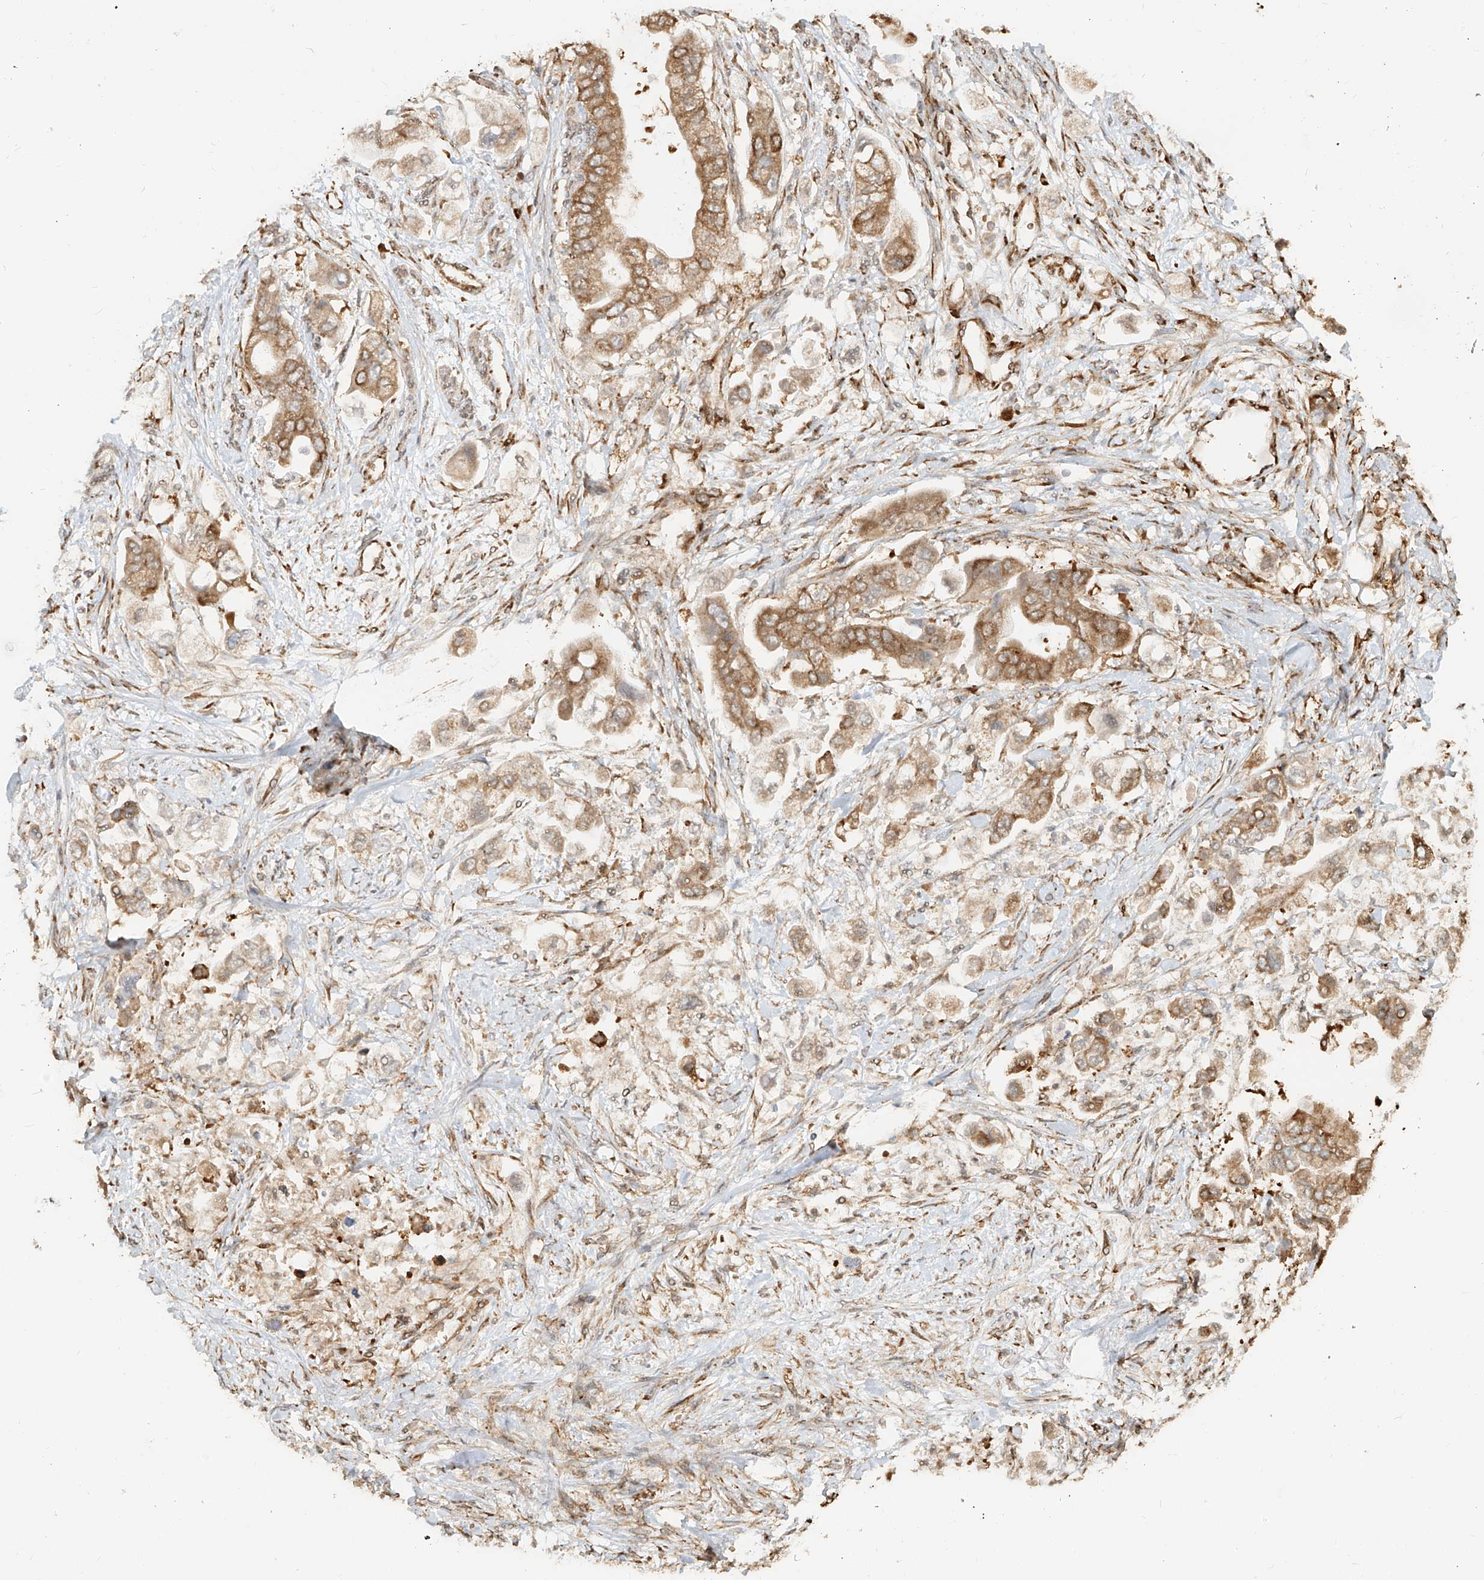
{"staining": {"intensity": "moderate", "quantity": ">75%", "location": "cytoplasmic/membranous"}, "tissue": "stomach cancer", "cell_type": "Tumor cells", "image_type": "cancer", "snomed": [{"axis": "morphology", "description": "Adenocarcinoma, NOS"}, {"axis": "topography", "description": "Stomach"}], "caption": "Approximately >75% of tumor cells in stomach adenocarcinoma demonstrate moderate cytoplasmic/membranous protein staining as visualized by brown immunohistochemical staining.", "gene": "UBE2K", "patient": {"sex": "male", "age": 62}}